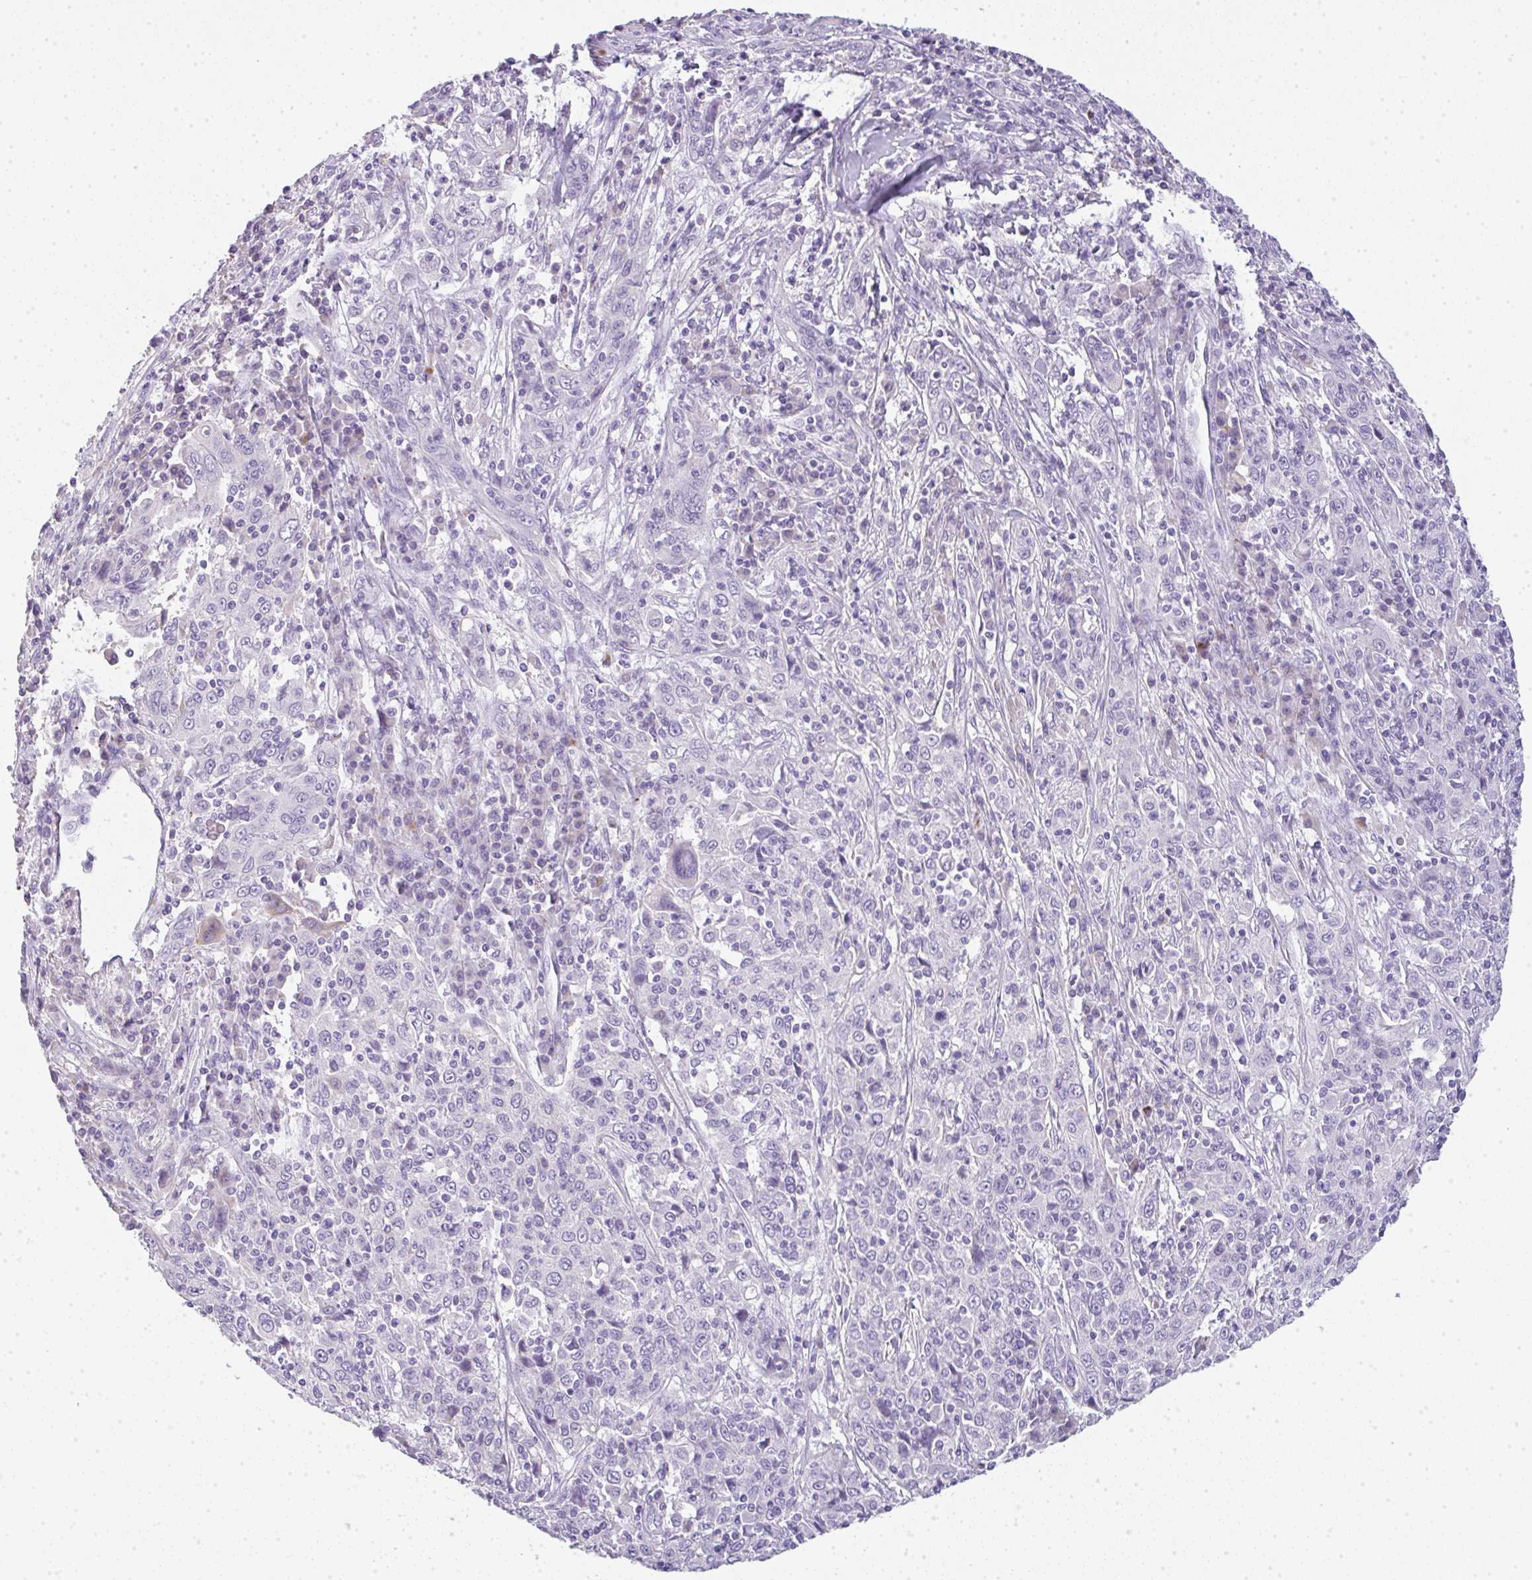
{"staining": {"intensity": "negative", "quantity": "none", "location": "none"}, "tissue": "cervical cancer", "cell_type": "Tumor cells", "image_type": "cancer", "snomed": [{"axis": "morphology", "description": "Squamous cell carcinoma, NOS"}, {"axis": "topography", "description": "Cervix"}], "caption": "IHC of human cervical cancer exhibits no positivity in tumor cells. The staining was performed using DAB to visualize the protein expression in brown, while the nuclei were stained in blue with hematoxylin (Magnification: 20x).", "gene": "LPAR4", "patient": {"sex": "female", "age": 46}}